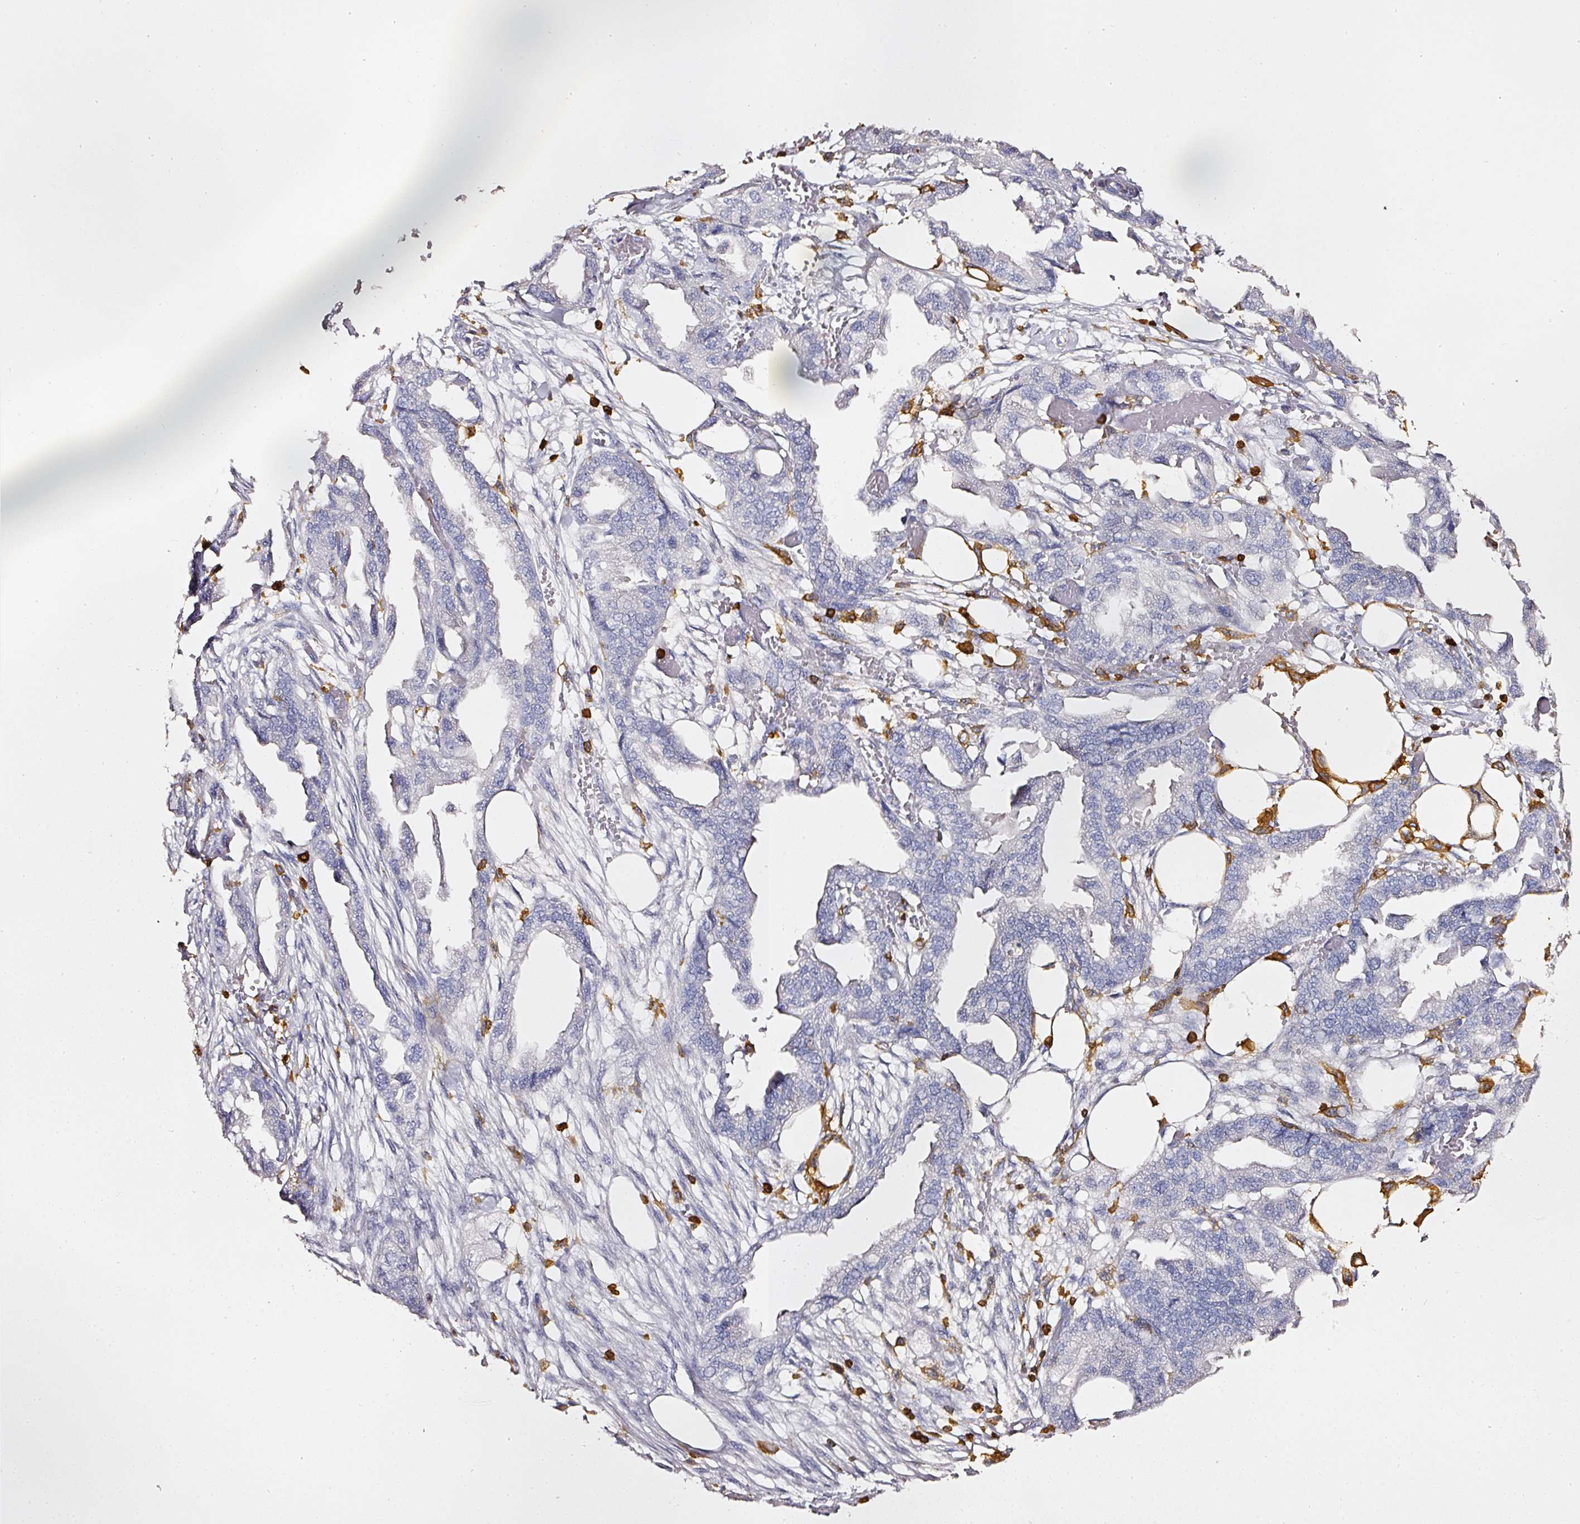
{"staining": {"intensity": "negative", "quantity": "none", "location": "none"}, "tissue": "endometrial cancer", "cell_type": "Tumor cells", "image_type": "cancer", "snomed": [{"axis": "morphology", "description": "Adenocarcinoma, NOS"}, {"axis": "morphology", "description": "Adenocarcinoma, metastatic, NOS"}, {"axis": "topography", "description": "Adipose tissue"}, {"axis": "topography", "description": "Endometrium"}], "caption": "Immunohistochemistry of human metastatic adenocarcinoma (endometrial) exhibits no expression in tumor cells. (Stains: DAB (3,3'-diaminobenzidine) immunohistochemistry (IHC) with hematoxylin counter stain, Microscopy: brightfield microscopy at high magnification).", "gene": "EVL", "patient": {"sex": "female", "age": 67}}